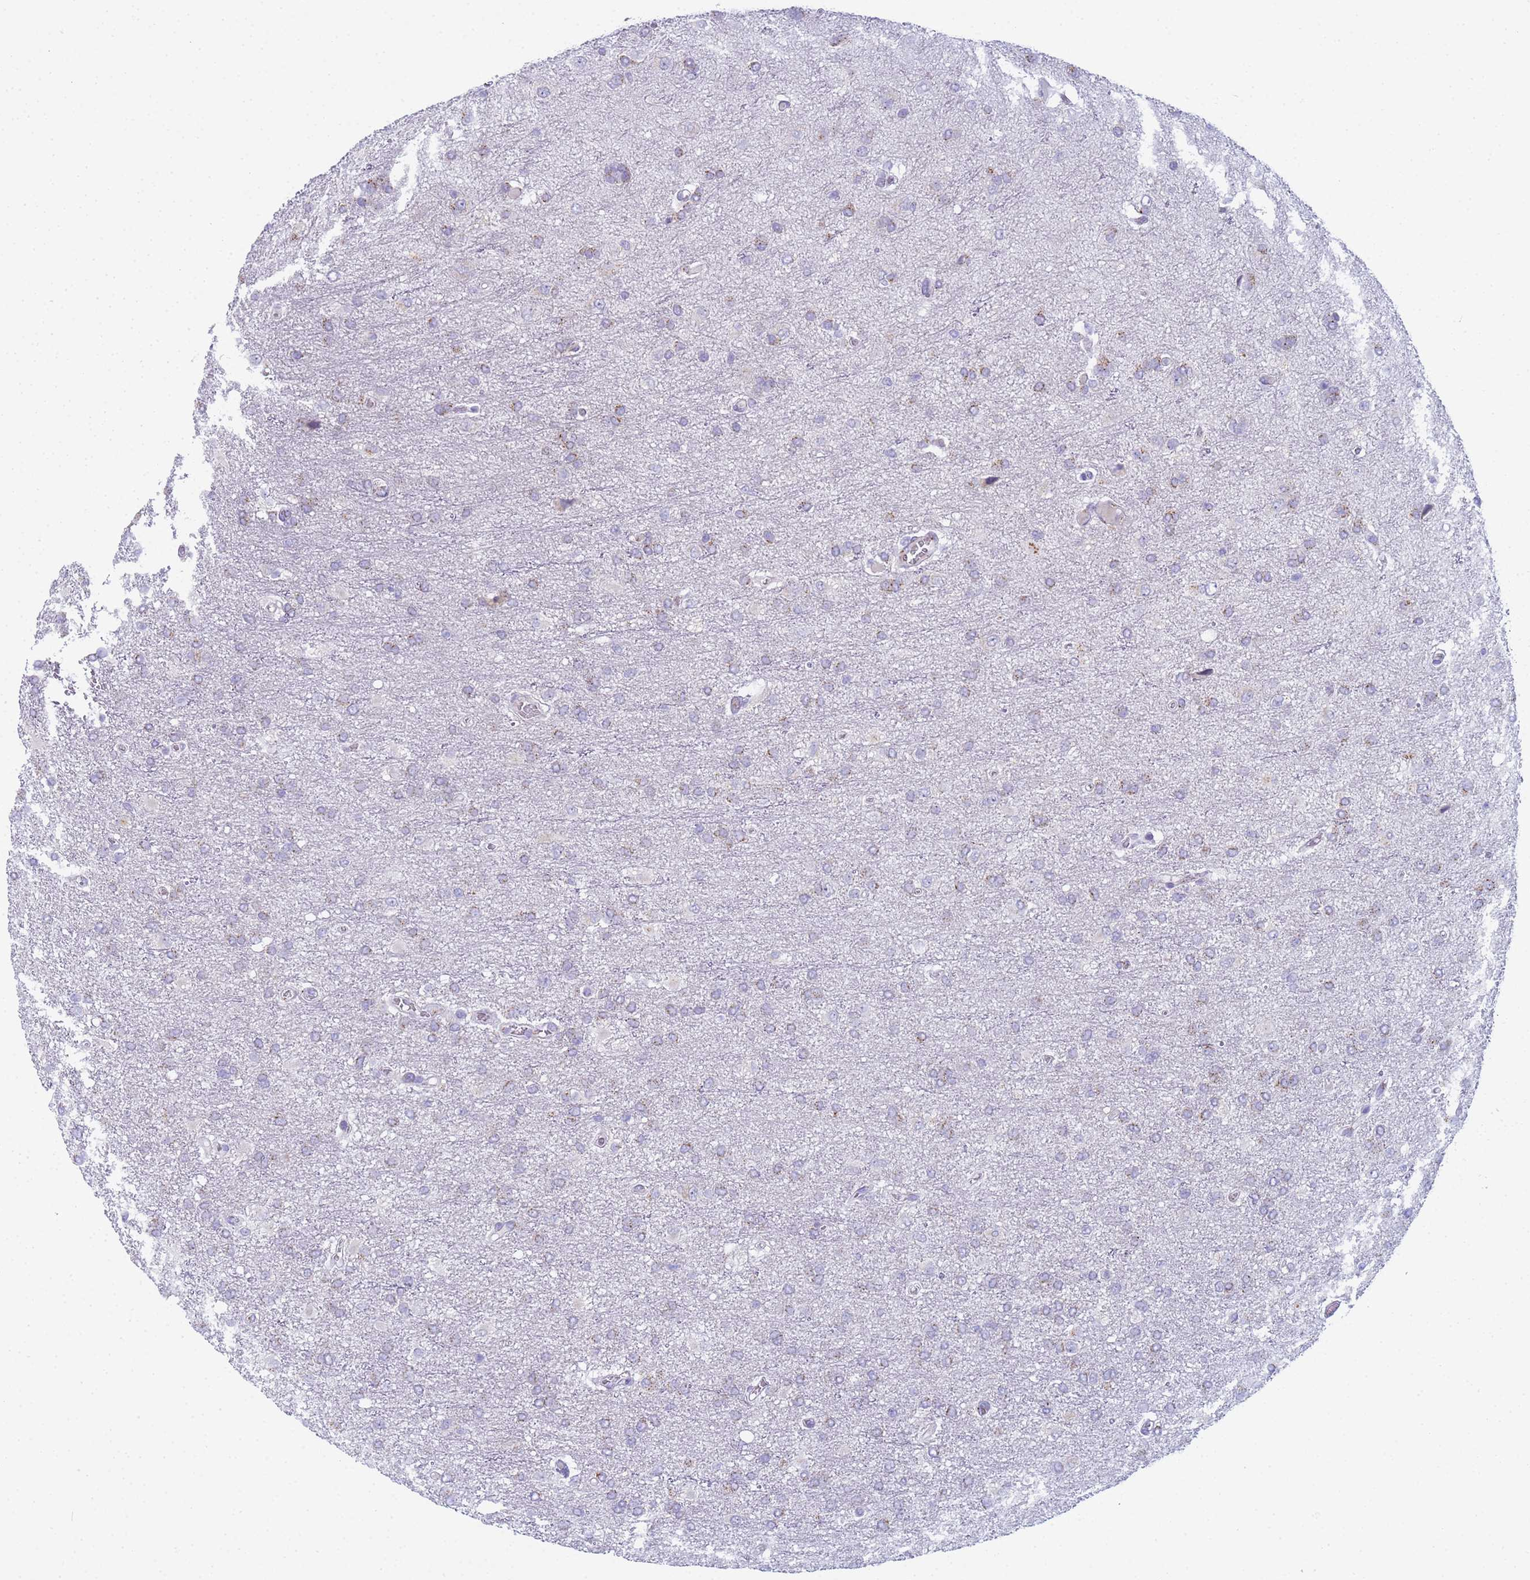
{"staining": {"intensity": "weak", "quantity": "<25%", "location": "cytoplasmic/membranous"}, "tissue": "glioma", "cell_type": "Tumor cells", "image_type": "cancer", "snomed": [{"axis": "morphology", "description": "Glioma, malignant, High grade"}, {"axis": "topography", "description": "Brain"}], "caption": "This is a image of immunohistochemistry (IHC) staining of glioma, which shows no expression in tumor cells.", "gene": "CR1", "patient": {"sex": "female", "age": 74}}